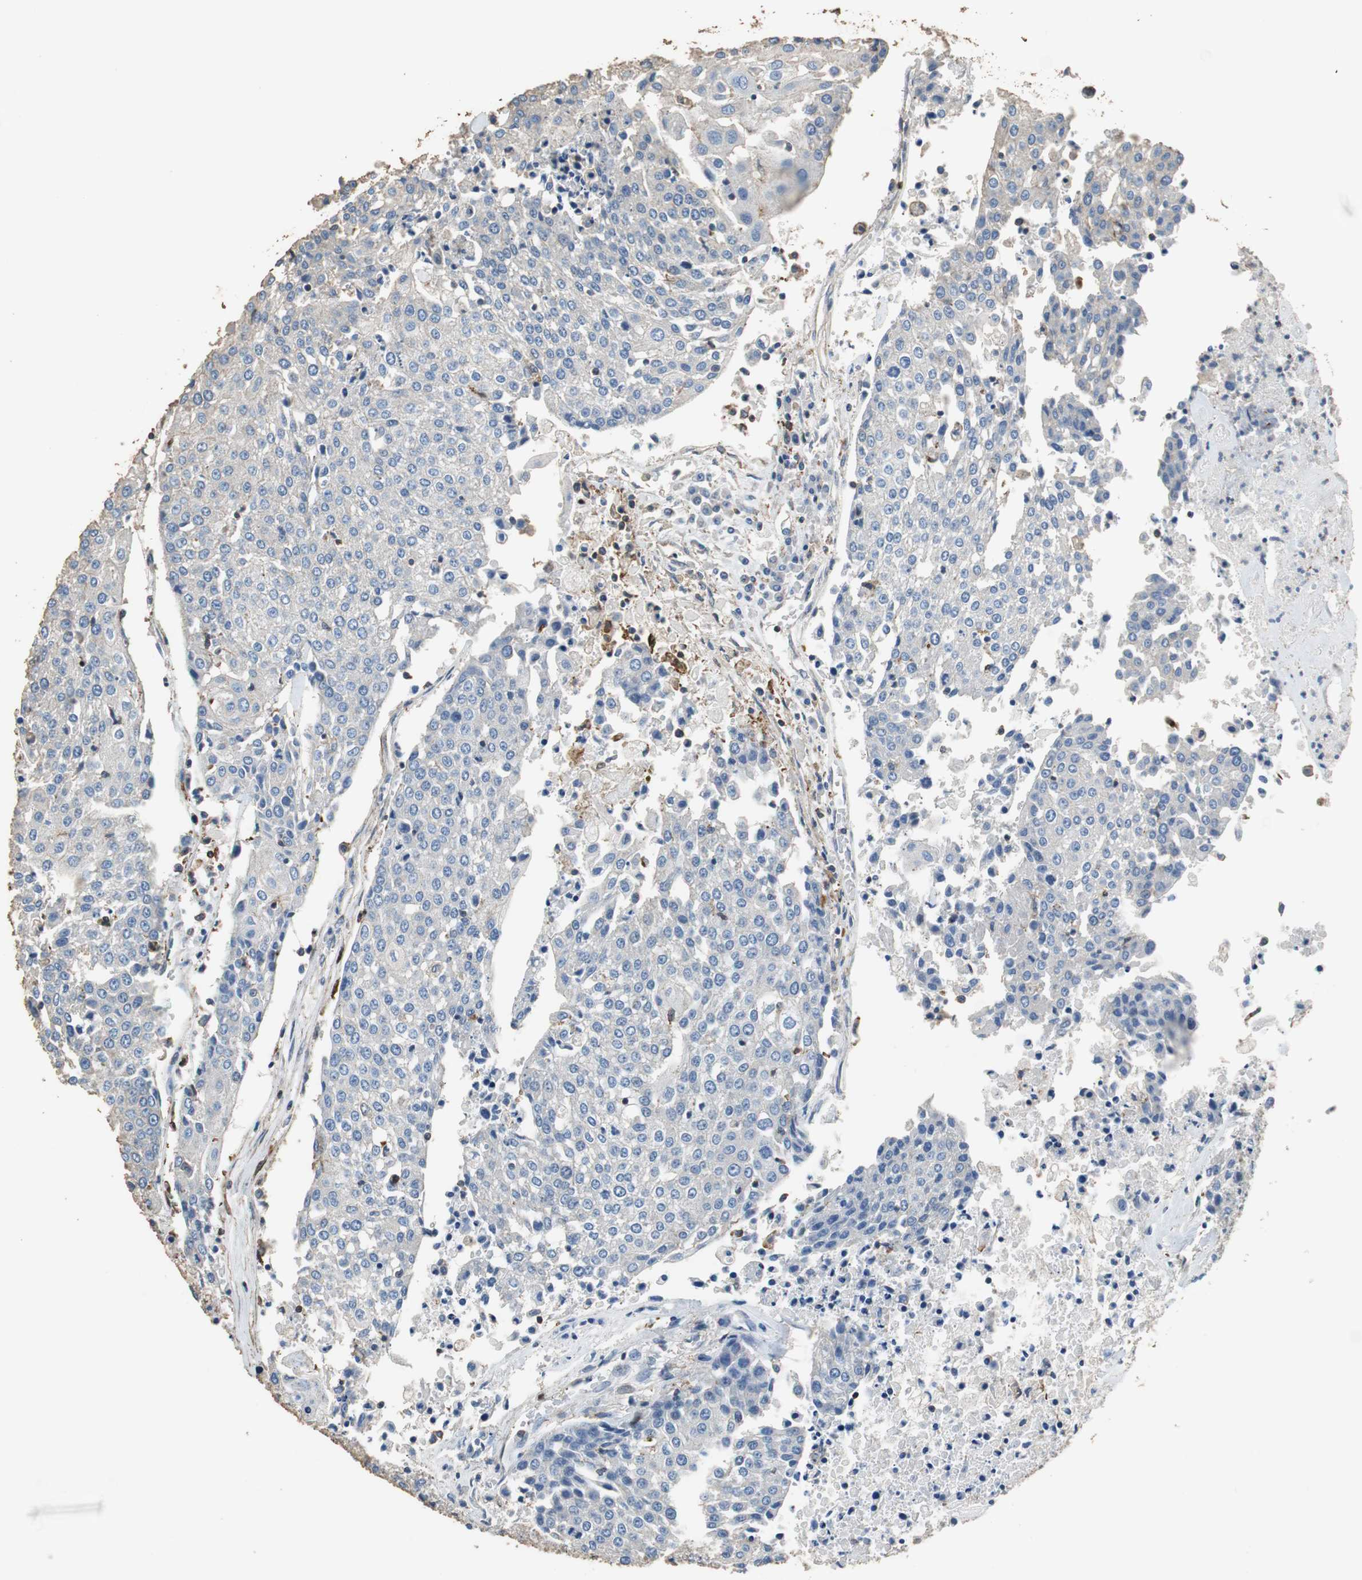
{"staining": {"intensity": "negative", "quantity": "none", "location": "none"}, "tissue": "urothelial cancer", "cell_type": "Tumor cells", "image_type": "cancer", "snomed": [{"axis": "morphology", "description": "Urothelial carcinoma, High grade"}, {"axis": "topography", "description": "Urinary bladder"}], "caption": "Protein analysis of urothelial cancer displays no significant positivity in tumor cells.", "gene": "PRKRA", "patient": {"sex": "female", "age": 85}}